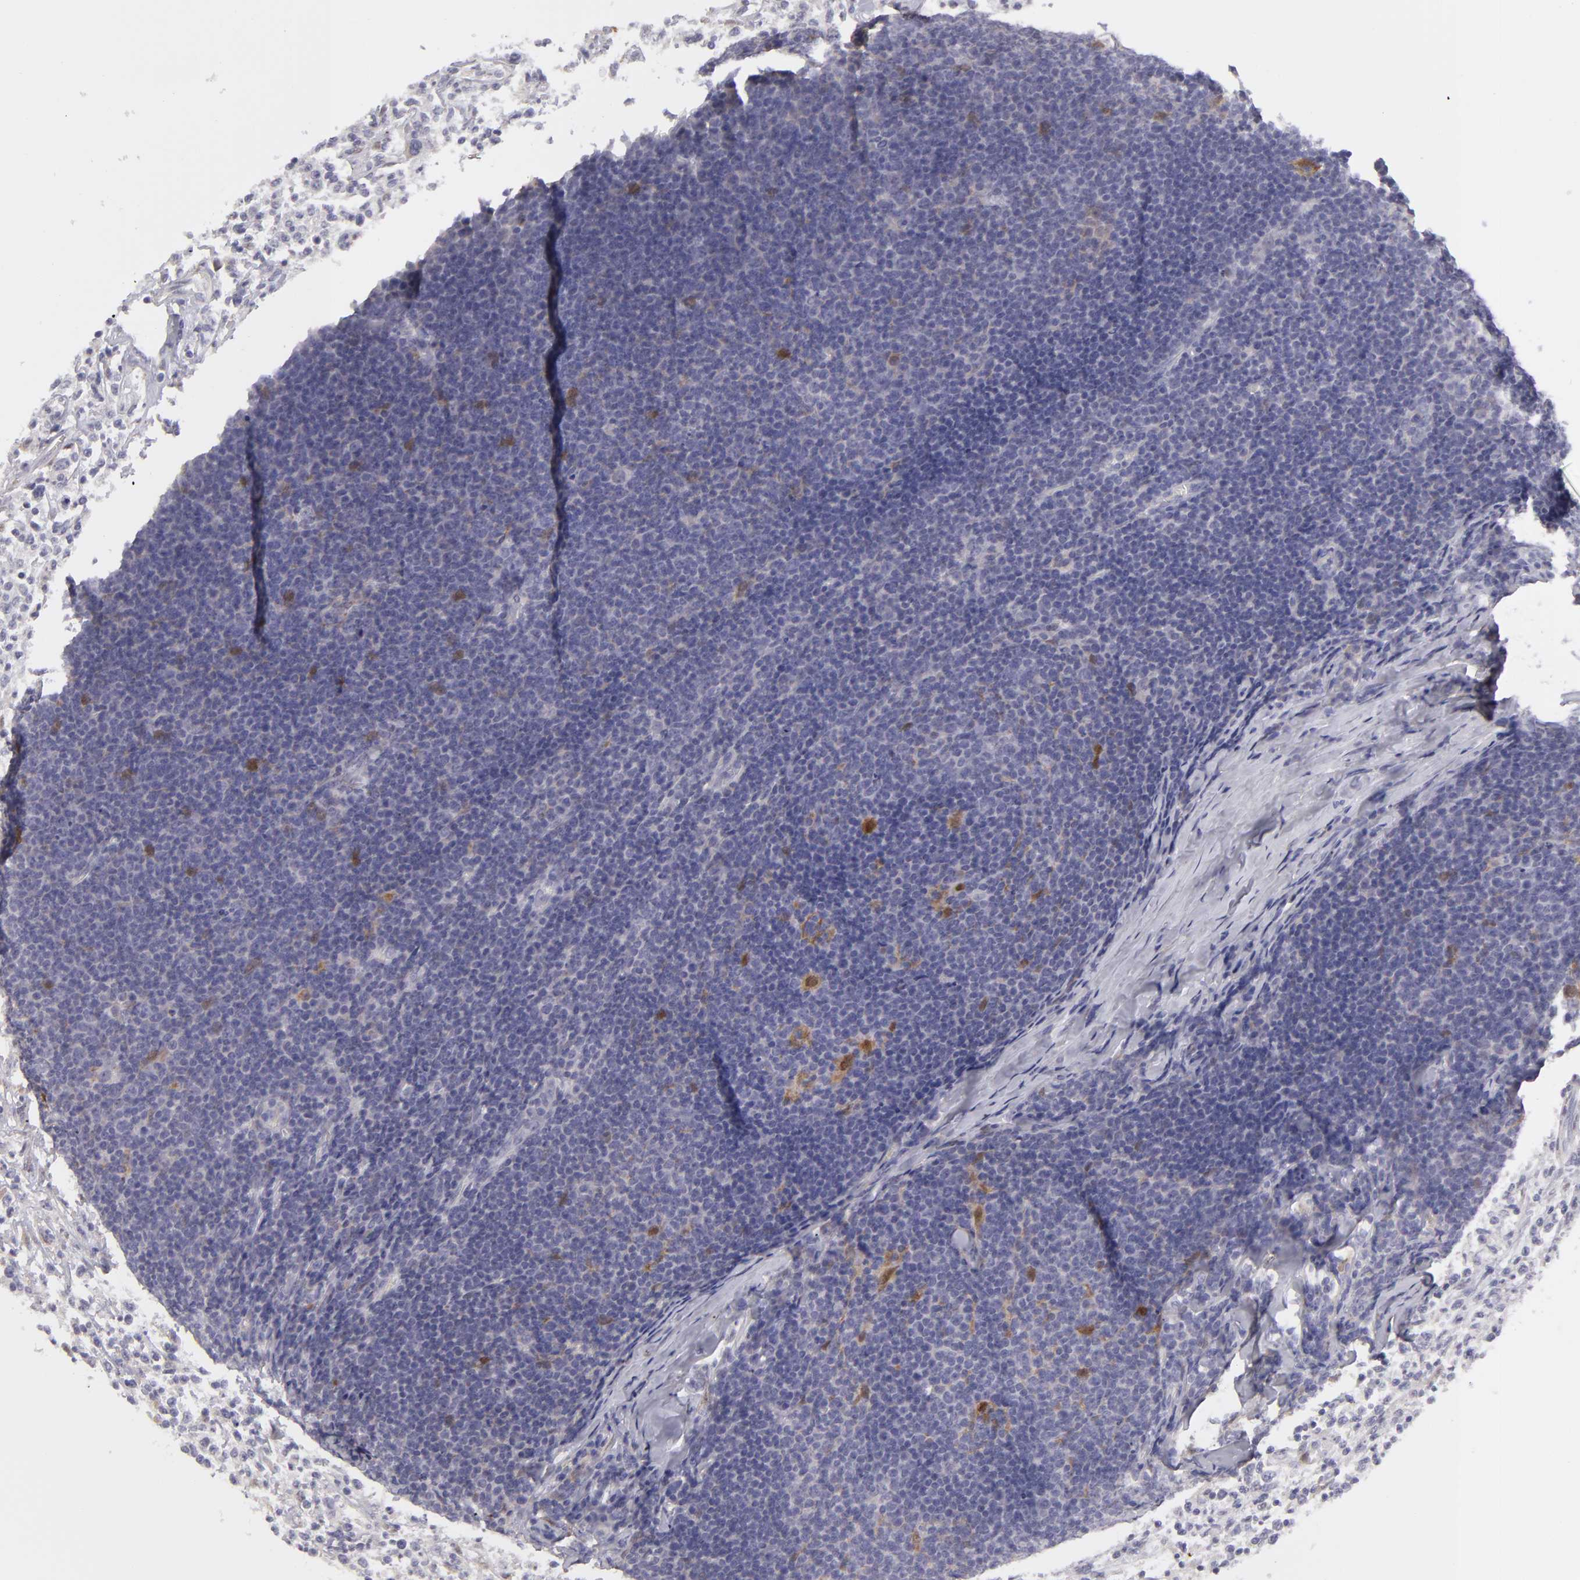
{"staining": {"intensity": "moderate", "quantity": "<25%", "location": "nuclear"}, "tissue": "lymphoma", "cell_type": "Tumor cells", "image_type": "cancer", "snomed": [{"axis": "morphology", "description": "Malignant lymphoma, non-Hodgkin's type, Low grade"}, {"axis": "topography", "description": "Lymph node"}], "caption": "Tumor cells display low levels of moderate nuclear expression in about <25% of cells in human lymphoma.", "gene": "EFS", "patient": {"sex": "male", "age": 74}}